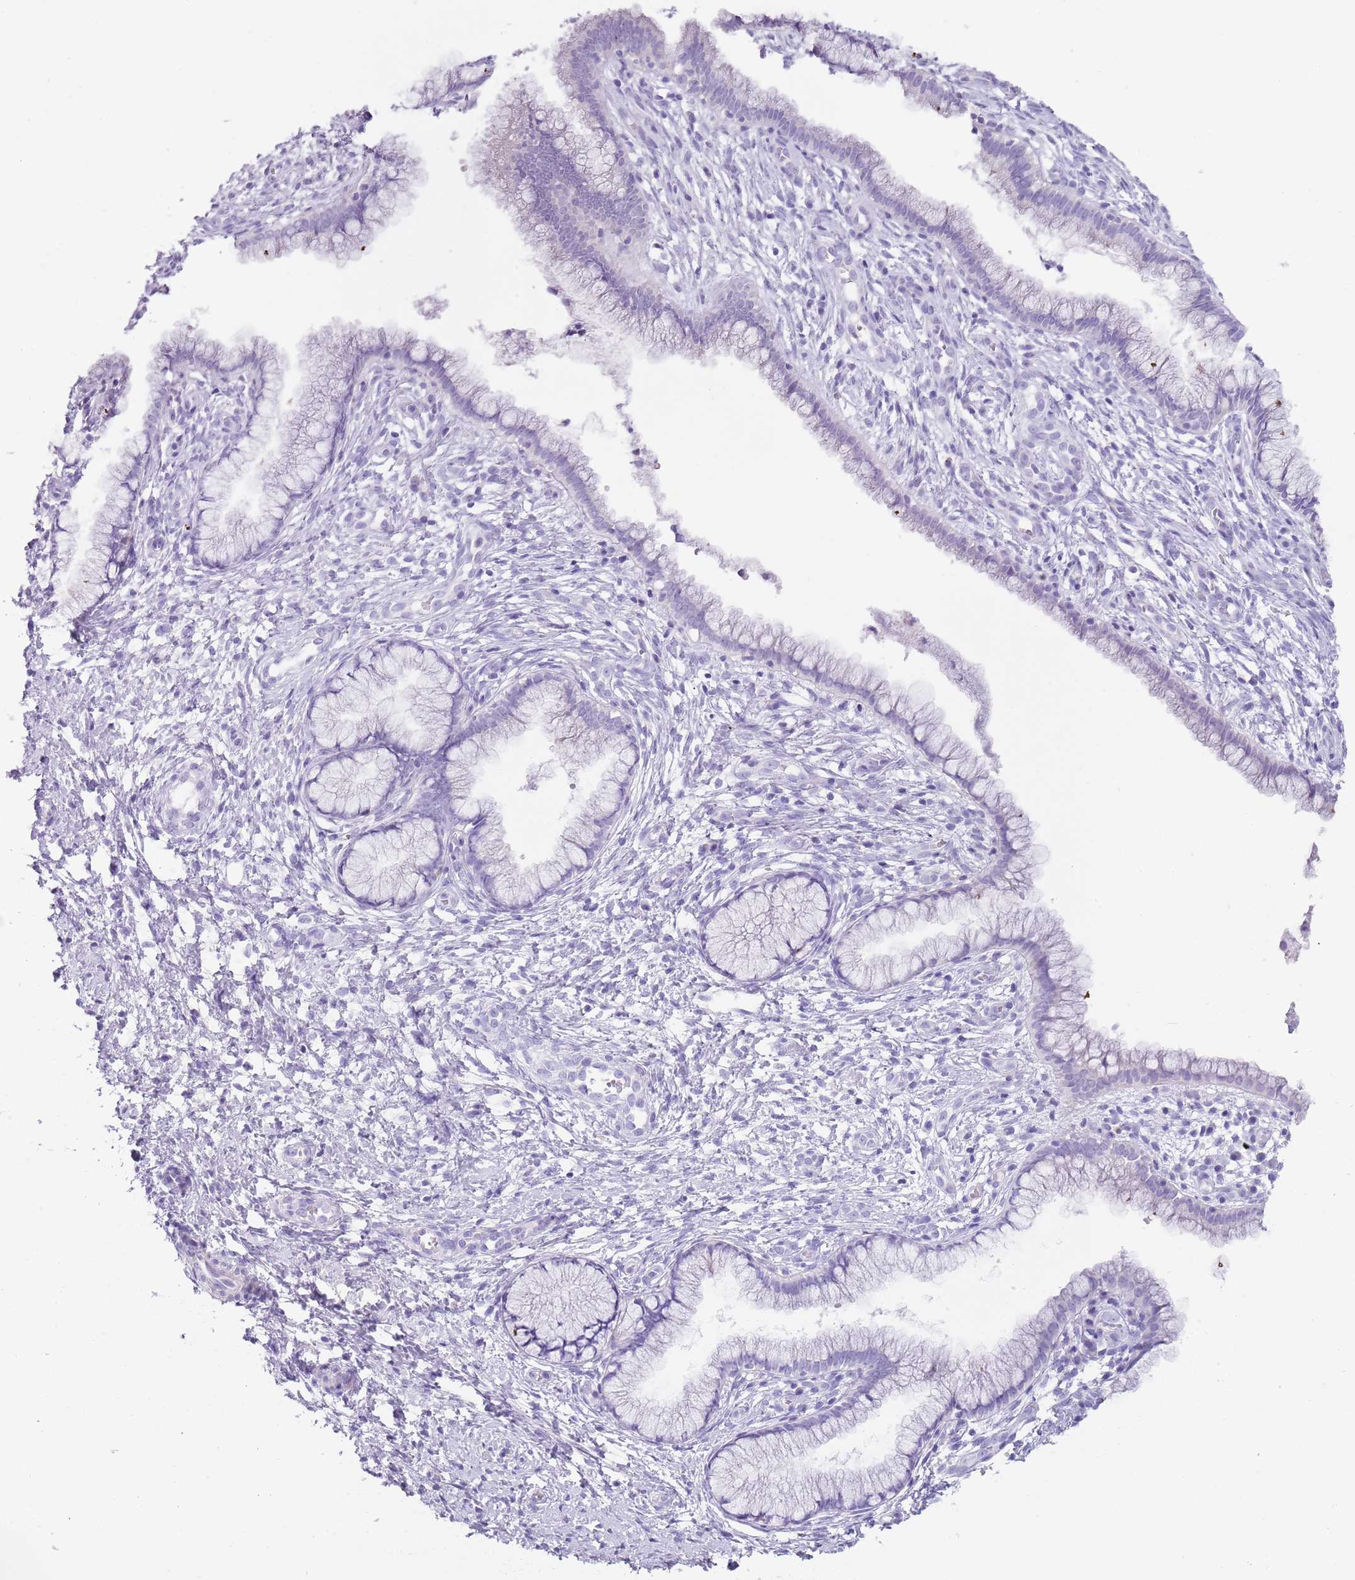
{"staining": {"intensity": "negative", "quantity": "none", "location": "none"}, "tissue": "cervix", "cell_type": "Glandular cells", "image_type": "normal", "snomed": [{"axis": "morphology", "description": "Normal tissue, NOS"}, {"axis": "topography", "description": "Cervix"}], "caption": "IHC micrograph of benign human cervix stained for a protein (brown), which displays no expression in glandular cells. The staining is performed using DAB brown chromogen with nuclei counter-stained in using hematoxylin.", "gene": "ENSG00000271254", "patient": {"sex": "female", "age": 36}}